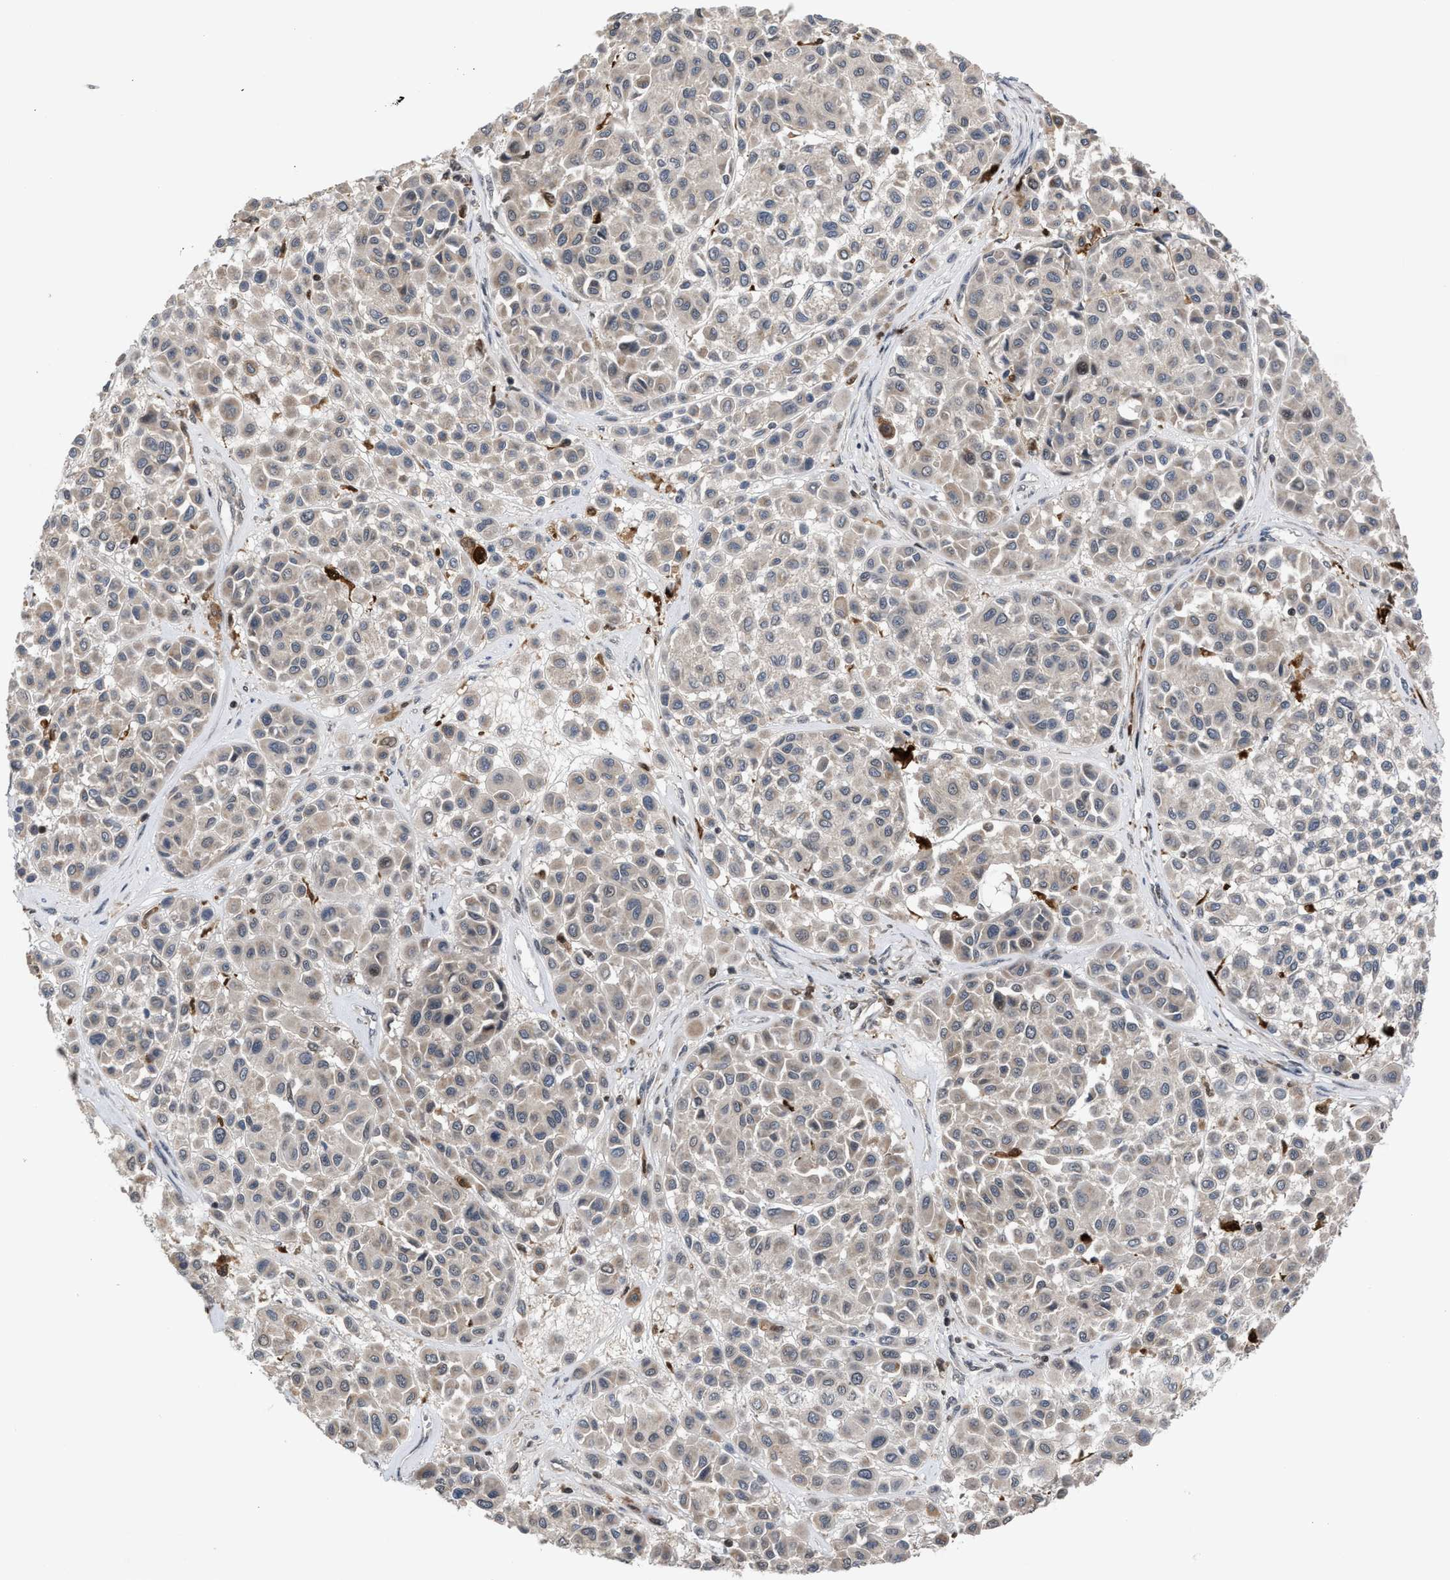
{"staining": {"intensity": "negative", "quantity": "none", "location": "none"}, "tissue": "melanoma", "cell_type": "Tumor cells", "image_type": "cancer", "snomed": [{"axis": "morphology", "description": "Malignant melanoma, Metastatic site"}, {"axis": "topography", "description": "Soft tissue"}], "caption": "Tumor cells are negative for brown protein staining in melanoma. (Stains: DAB immunohistochemistry with hematoxylin counter stain, Microscopy: brightfield microscopy at high magnification).", "gene": "C9orf78", "patient": {"sex": "male", "age": 41}}